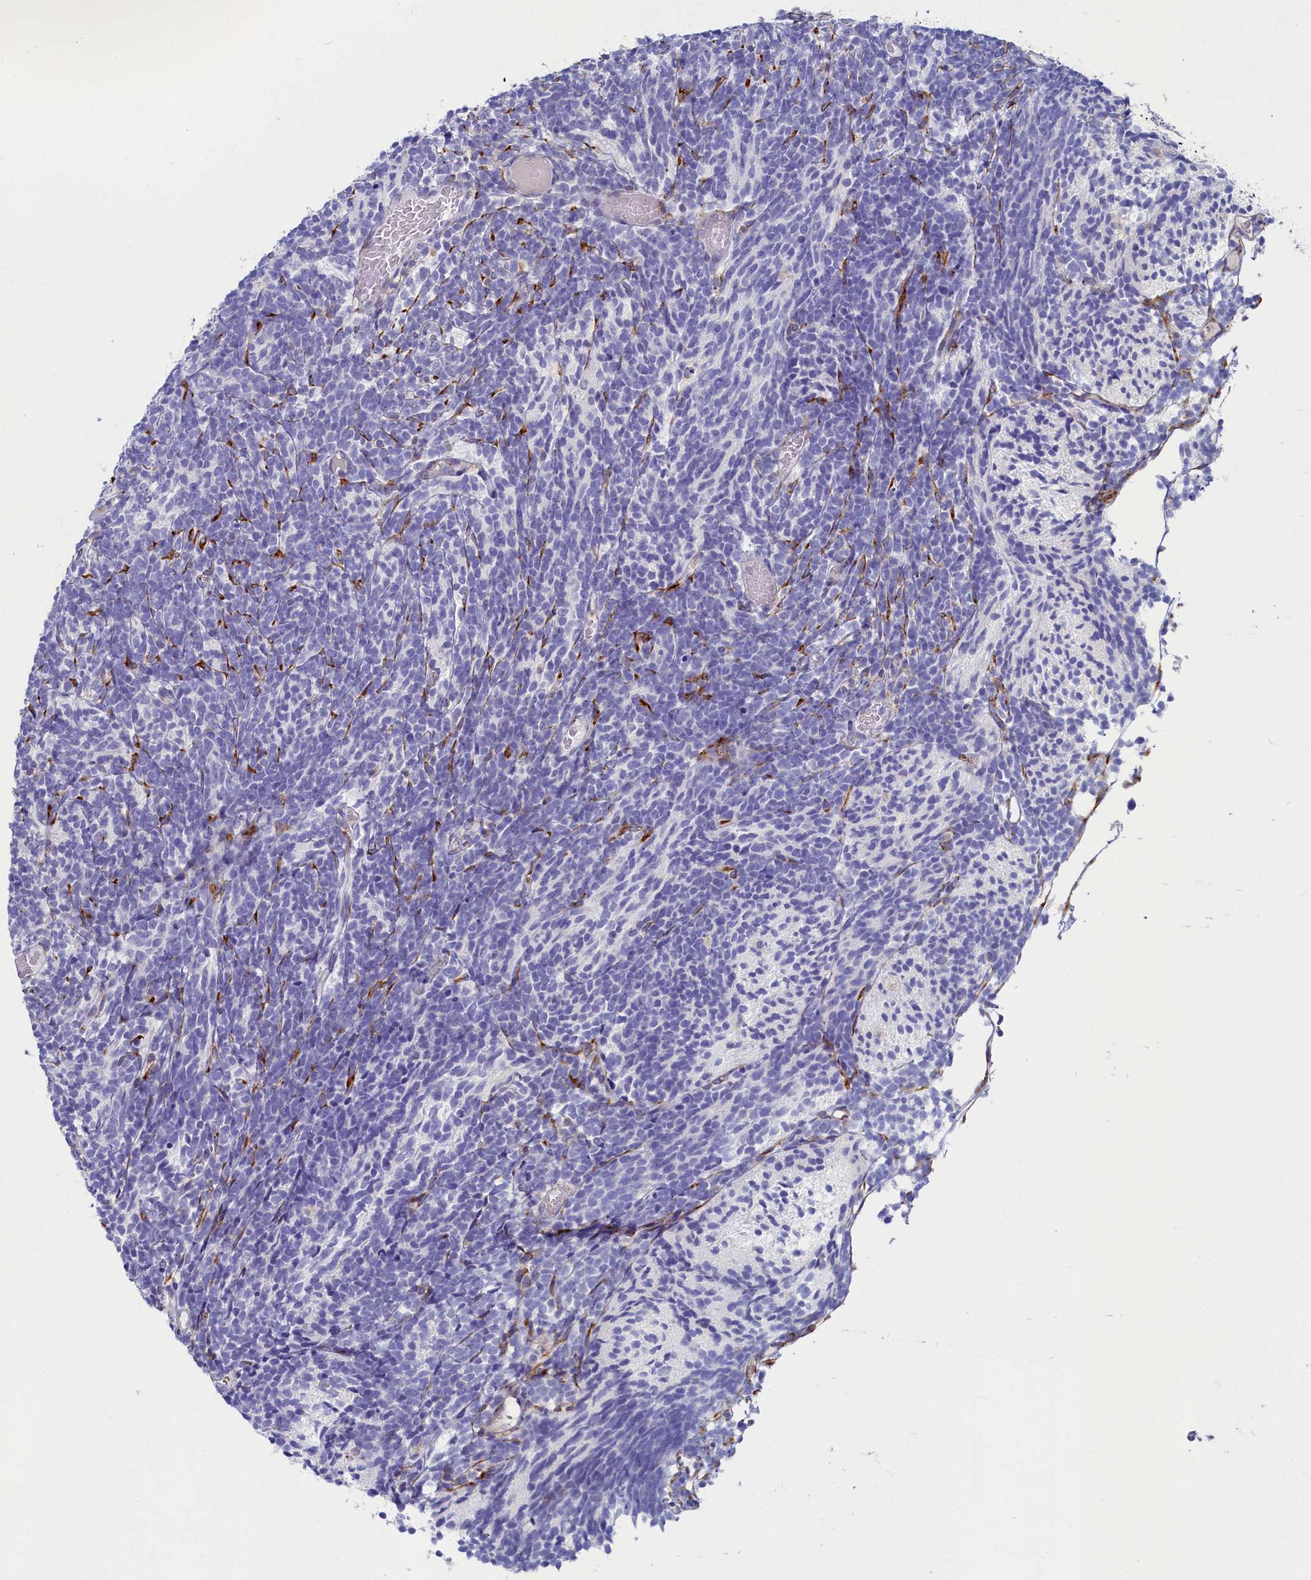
{"staining": {"intensity": "negative", "quantity": "none", "location": "none"}, "tissue": "glioma", "cell_type": "Tumor cells", "image_type": "cancer", "snomed": [{"axis": "morphology", "description": "Glioma, malignant, Low grade"}, {"axis": "topography", "description": "Brain"}], "caption": "This is a micrograph of immunohistochemistry (IHC) staining of malignant glioma (low-grade), which shows no expression in tumor cells. The staining was performed using DAB (3,3'-diaminobenzidine) to visualize the protein expression in brown, while the nuclei were stained in blue with hematoxylin (Magnification: 20x).", "gene": "TMEM18", "patient": {"sex": "female", "age": 1}}